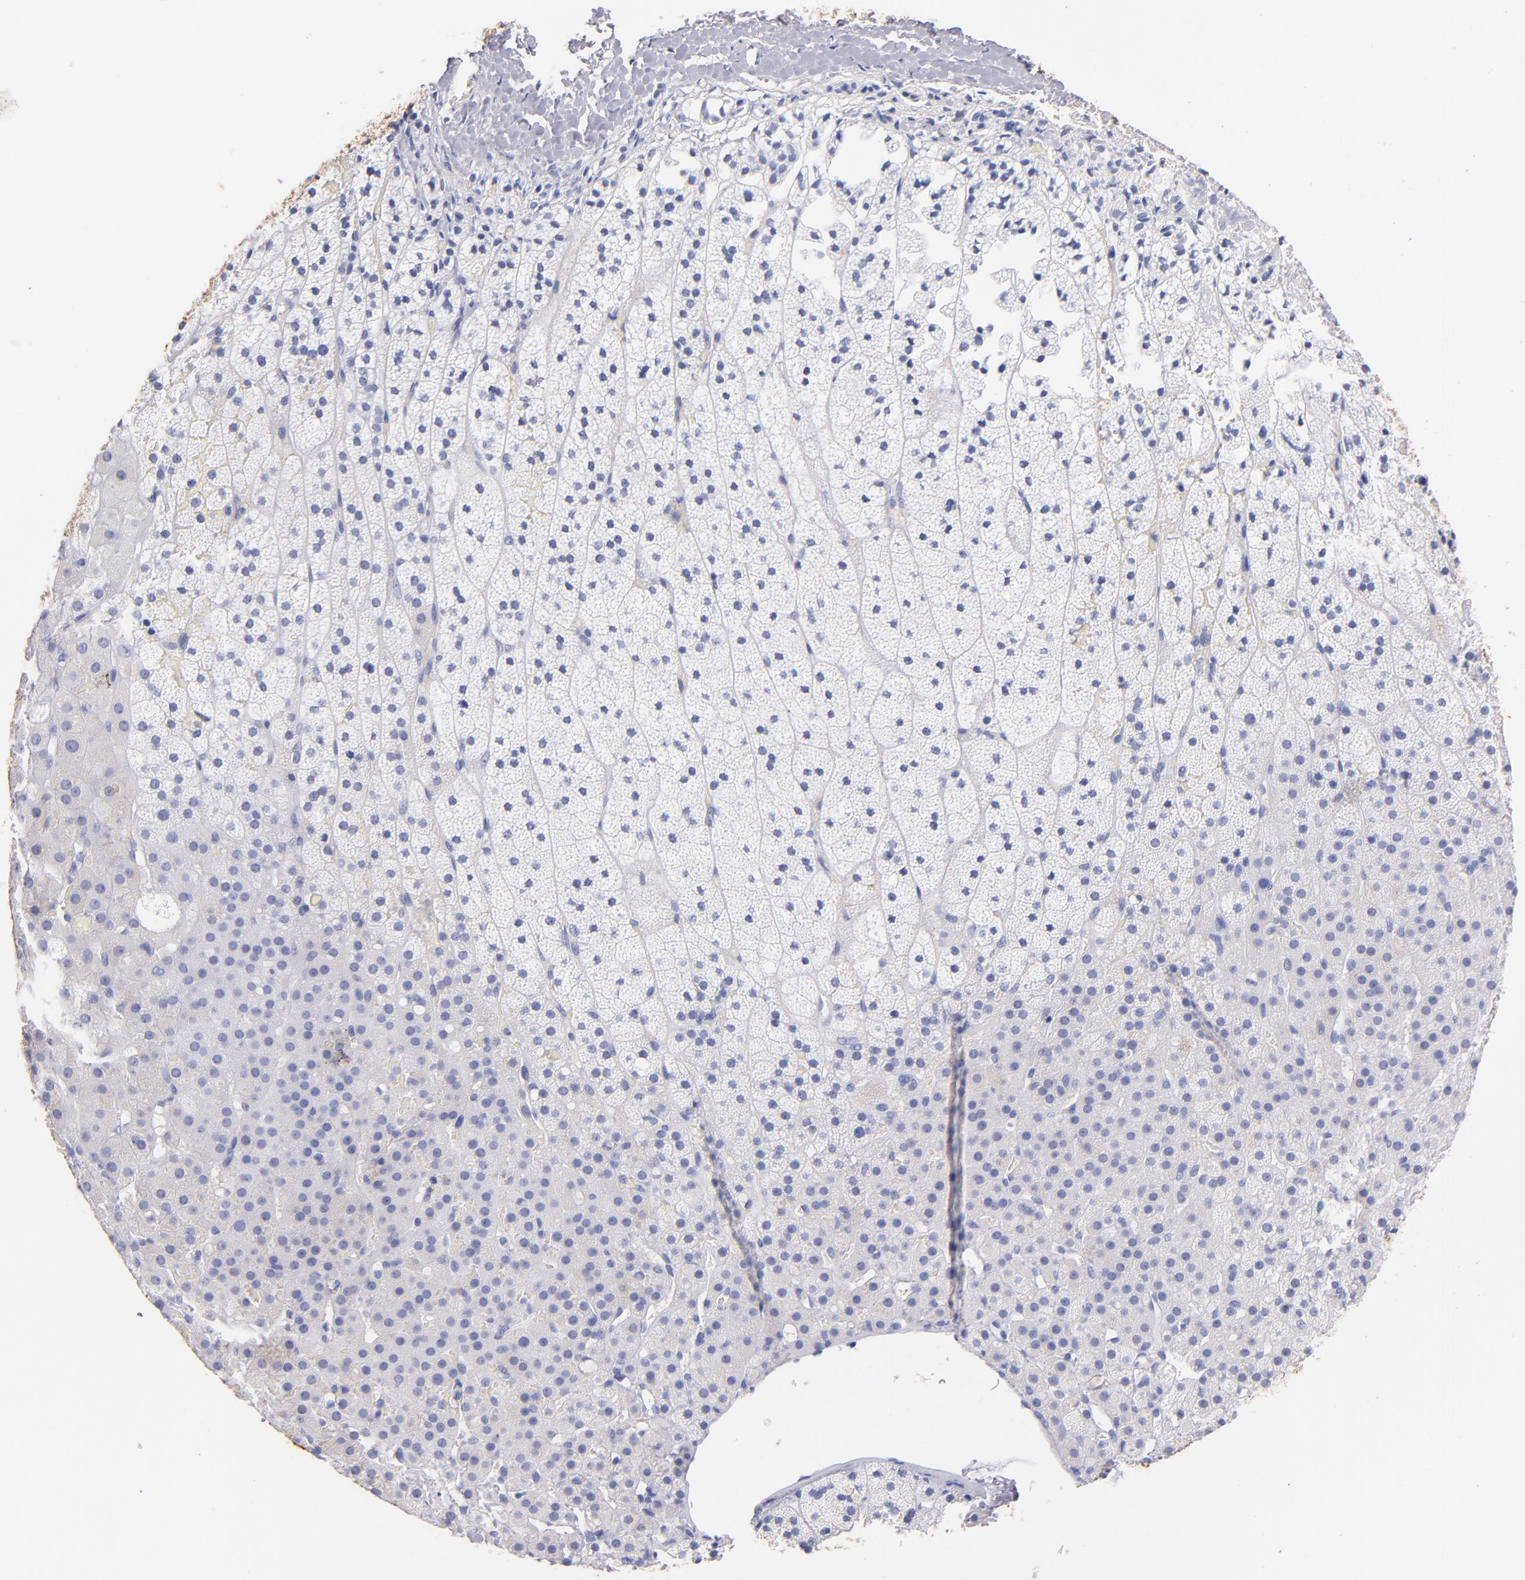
{"staining": {"intensity": "negative", "quantity": "none", "location": "none"}, "tissue": "adrenal gland", "cell_type": "Glandular cells", "image_type": "normal", "snomed": [{"axis": "morphology", "description": "Normal tissue, NOS"}, {"axis": "topography", "description": "Adrenal gland"}], "caption": "IHC histopathology image of benign adrenal gland: adrenal gland stained with DAB (3,3'-diaminobenzidine) exhibits no significant protein staining in glandular cells. (Stains: DAB IHC with hematoxylin counter stain, Microscopy: brightfield microscopy at high magnification).", "gene": "KIT", "patient": {"sex": "male", "age": 35}}